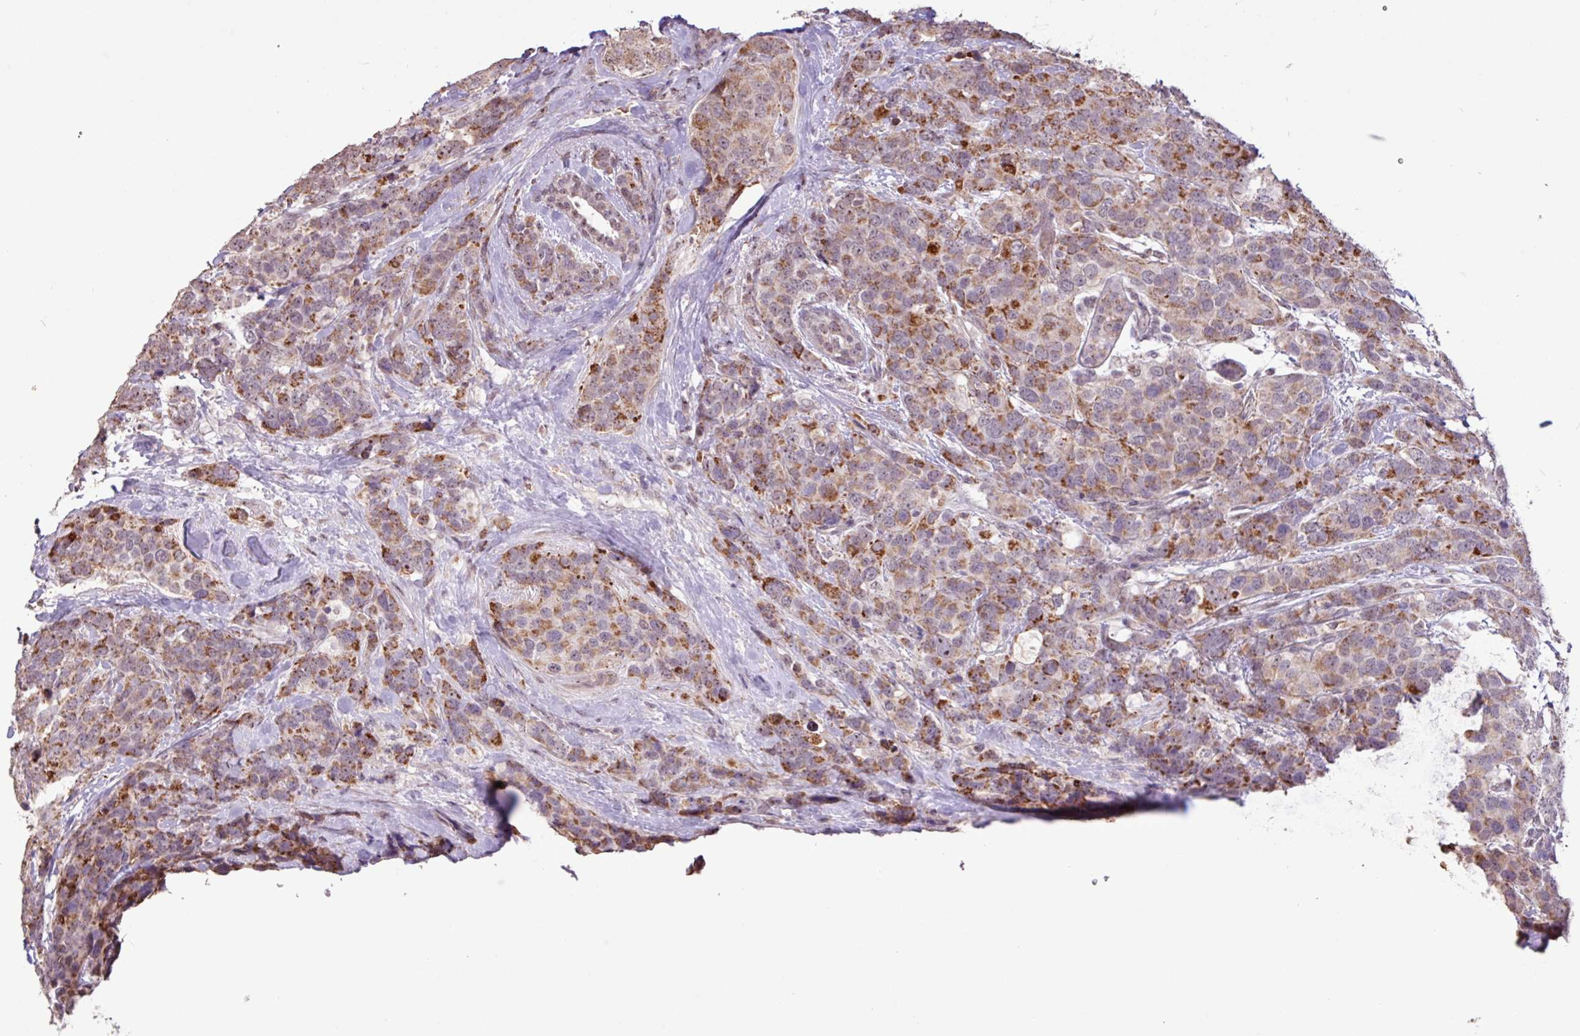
{"staining": {"intensity": "moderate", "quantity": ">75%", "location": "cytoplasmic/membranous"}, "tissue": "breast cancer", "cell_type": "Tumor cells", "image_type": "cancer", "snomed": [{"axis": "morphology", "description": "Lobular carcinoma"}, {"axis": "topography", "description": "Breast"}], "caption": "Protein expression by immunohistochemistry (IHC) shows moderate cytoplasmic/membranous staining in about >75% of tumor cells in lobular carcinoma (breast). Nuclei are stained in blue.", "gene": "L3MBTL3", "patient": {"sex": "female", "age": 59}}